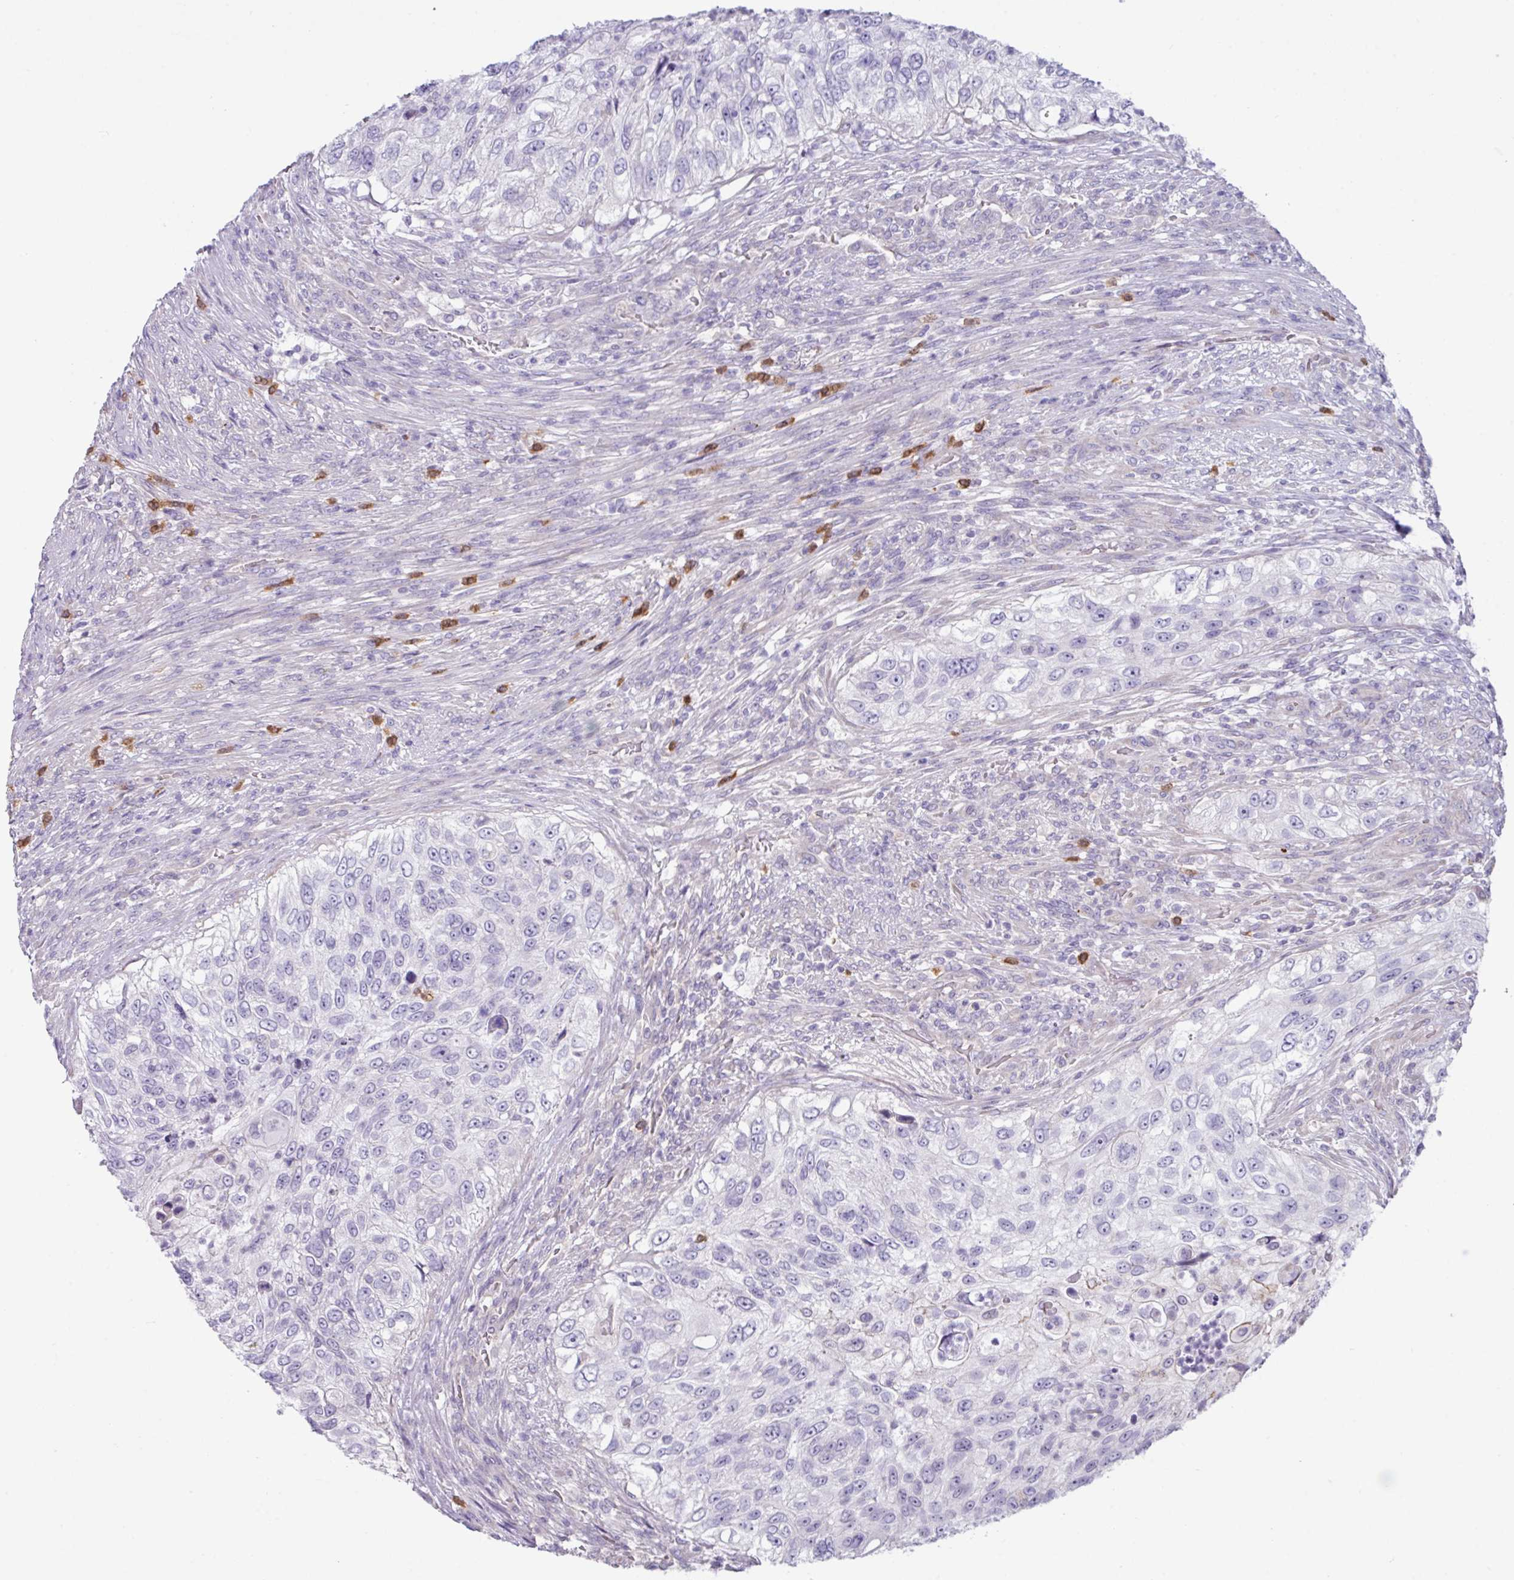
{"staining": {"intensity": "negative", "quantity": "none", "location": "none"}, "tissue": "urothelial cancer", "cell_type": "Tumor cells", "image_type": "cancer", "snomed": [{"axis": "morphology", "description": "Urothelial carcinoma, High grade"}, {"axis": "topography", "description": "Urinary bladder"}], "caption": "High-grade urothelial carcinoma was stained to show a protein in brown. There is no significant staining in tumor cells.", "gene": "ZNF524", "patient": {"sex": "female", "age": 60}}